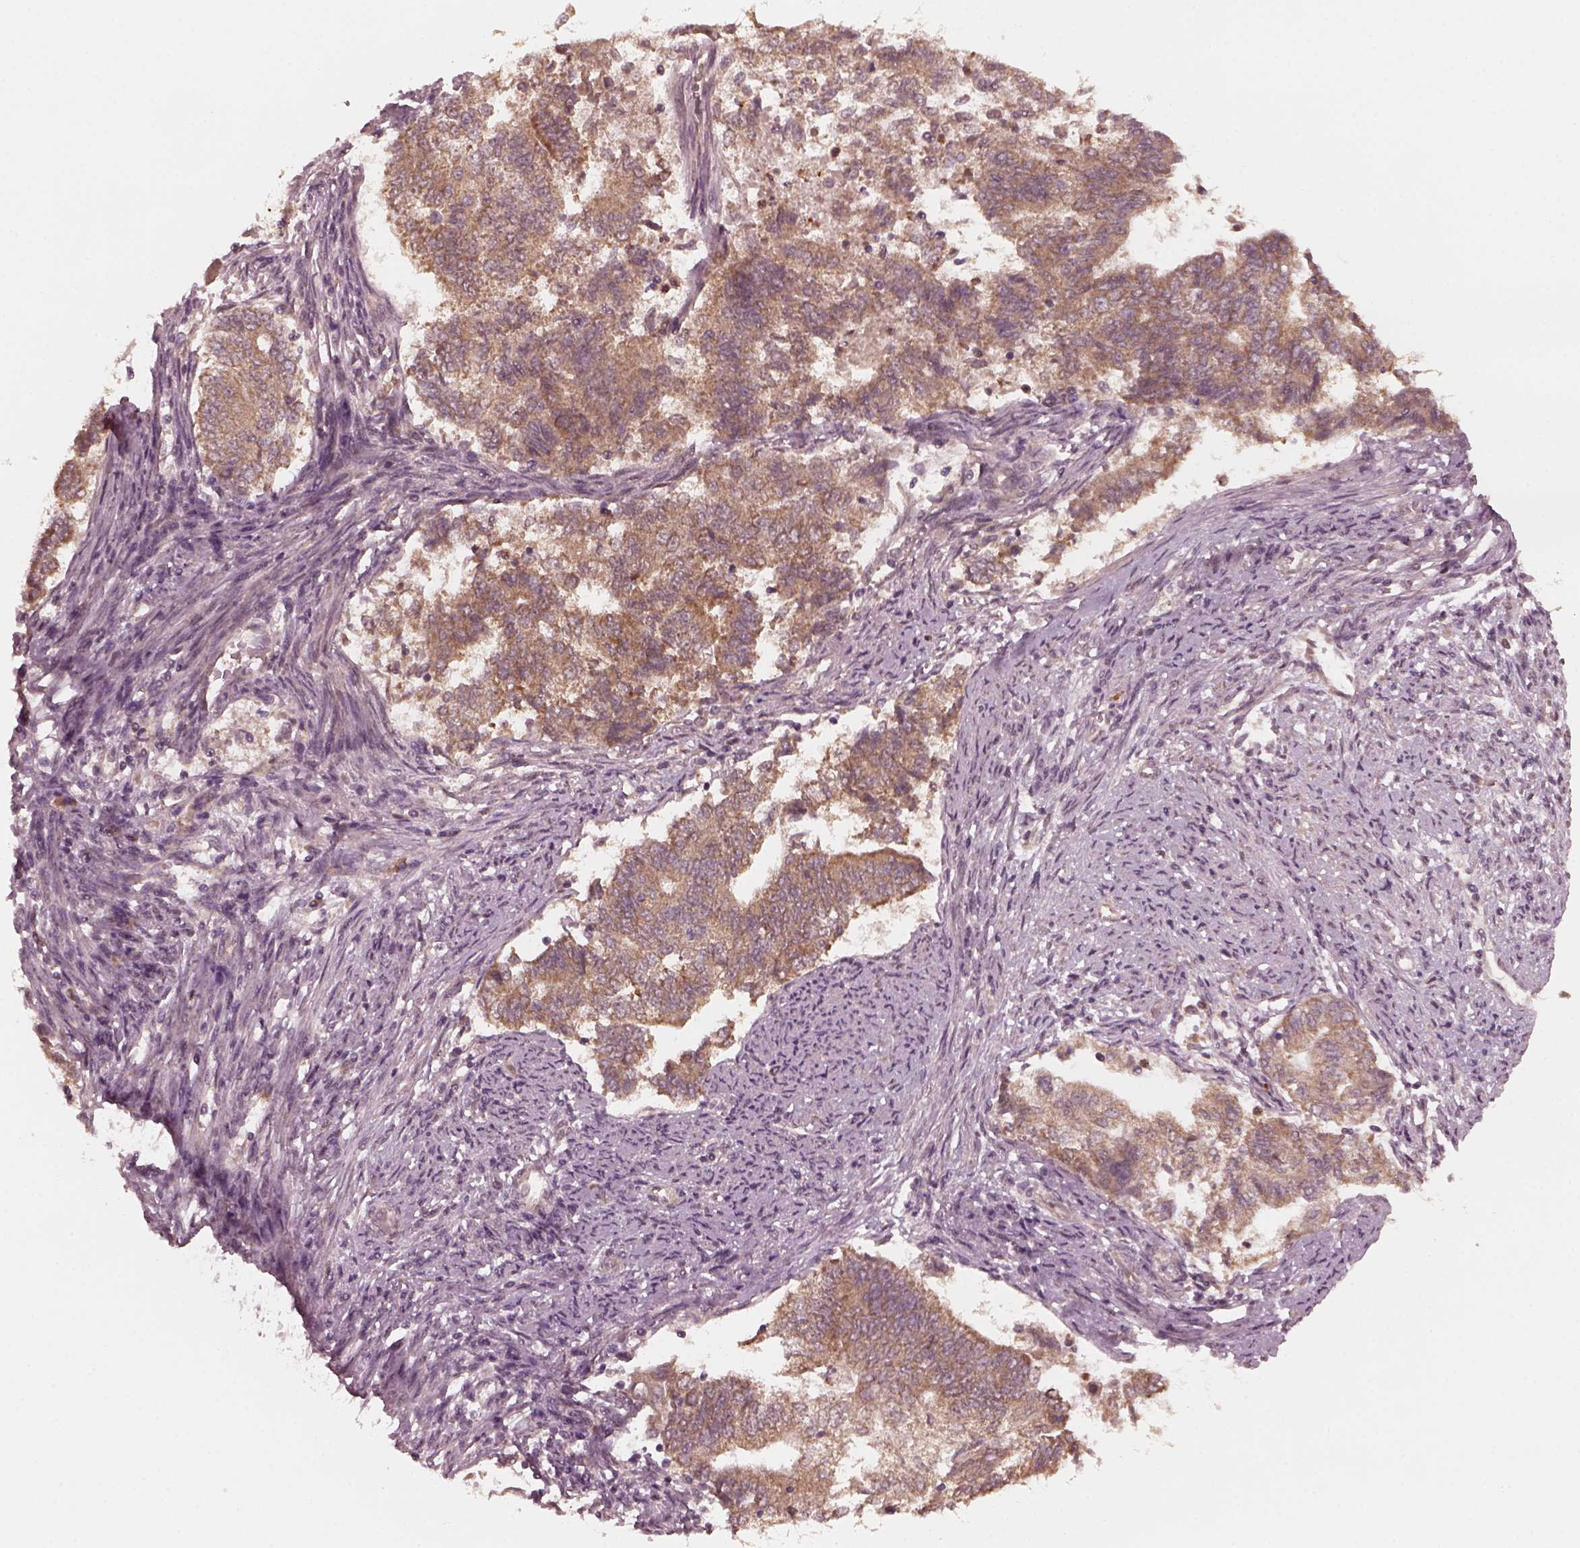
{"staining": {"intensity": "moderate", "quantity": "25%-75%", "location": "cytoplasmic/membranous"}, "tissue": "endometrial cancer", "cell_type": "Tumor cells", "image_type": "cancer", "snomed": [{"axis": "morphology", "description": "Adenocarcinoma, NOS"}, {"axis": "topography", "description": "Endometrium"}], "caption": "This micrograph shows immunohistochemistry staining of human endometrial cancer, with medium moderate cytoplasmic/membranous expression in approximately 25%-75% of tumor cells.", "gene": "FAF2", "patient": {"sex": "female", "age": 65}}